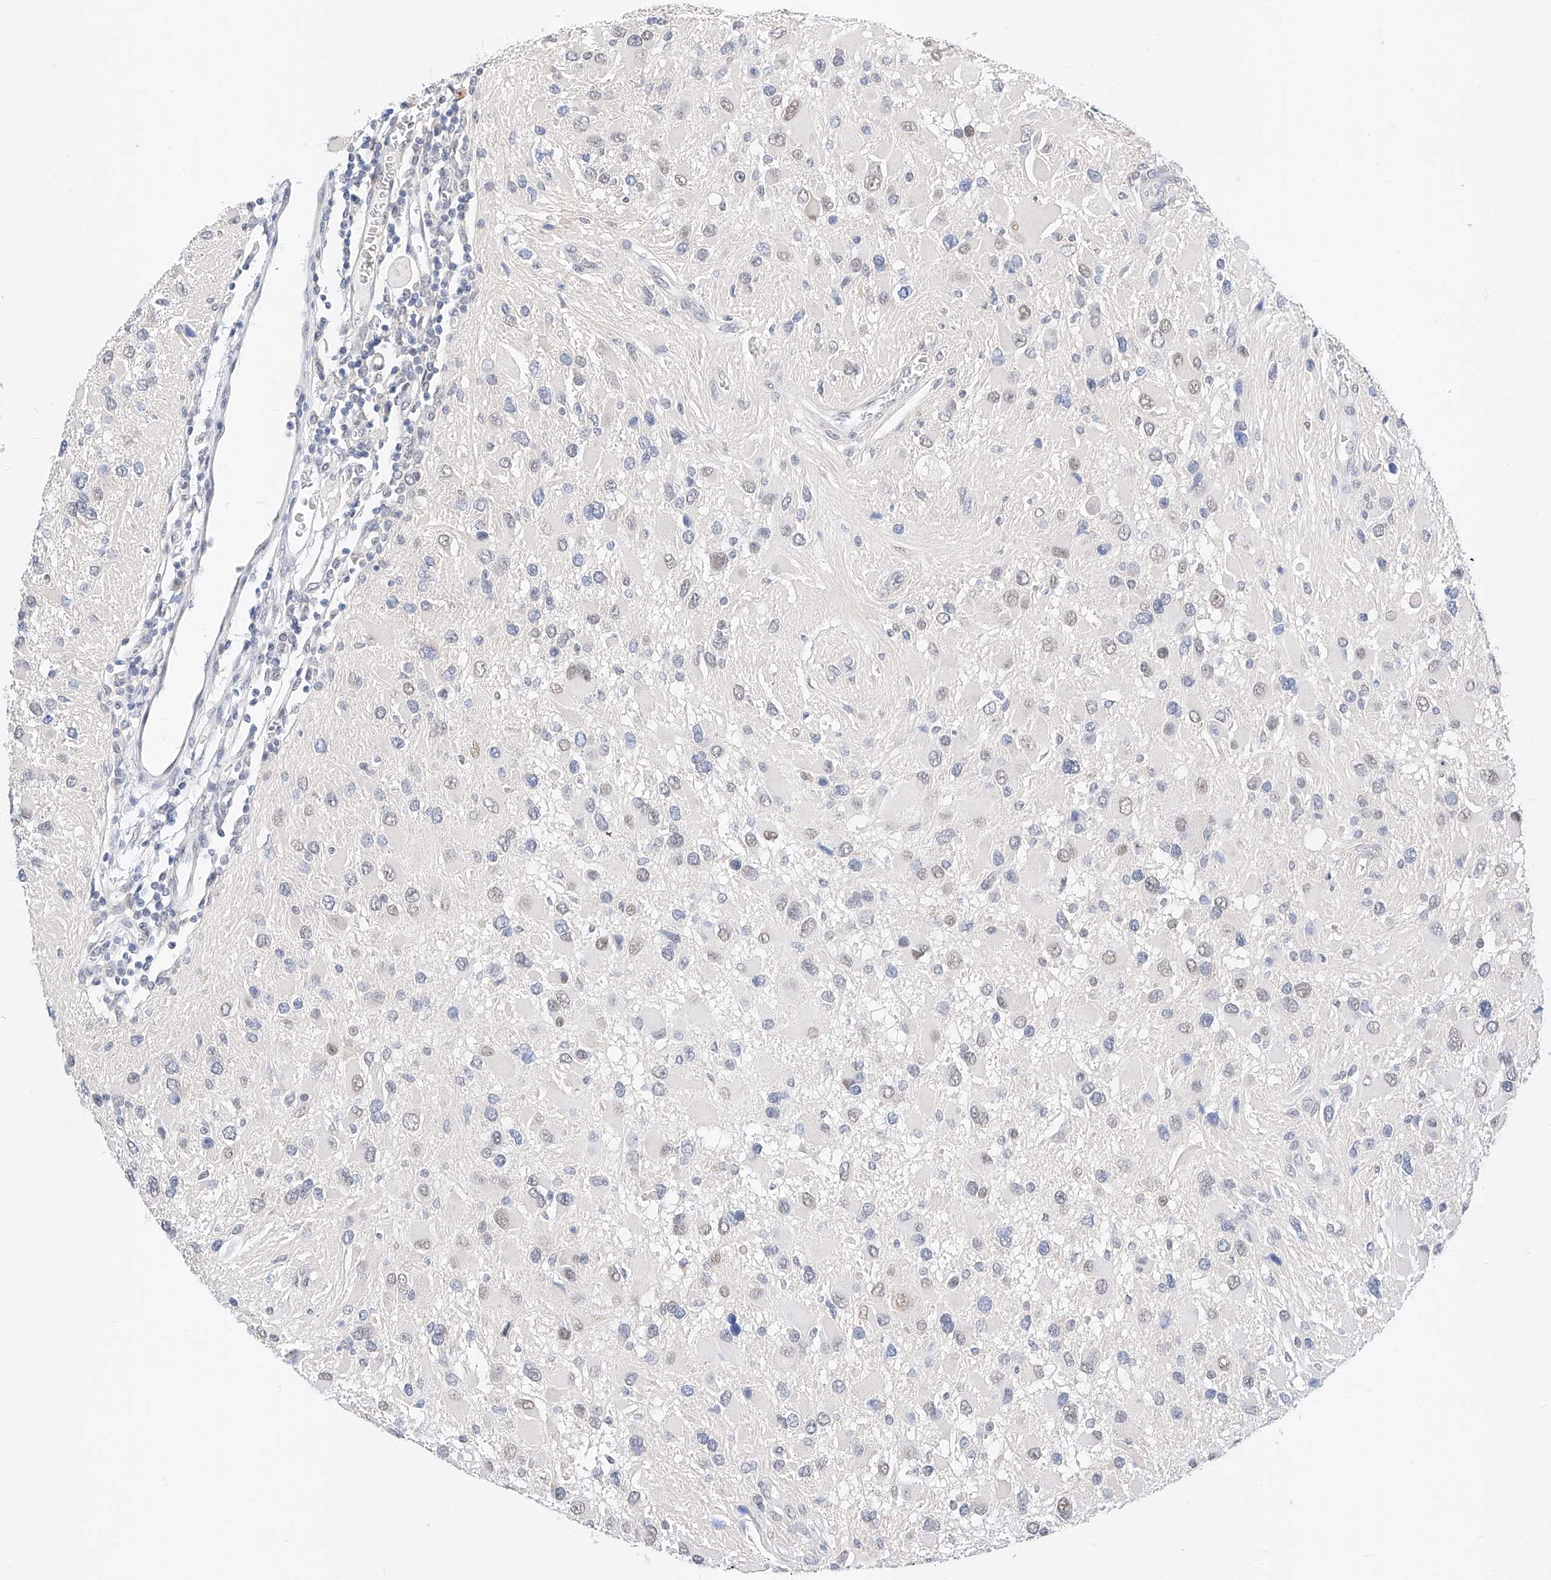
{"staining": {"intensity": "negative", "quantity": "none", "location": "none"}, "tissue": "glioma", "cell_type": "Tumor cells", "image_type": "cancer", "snomed": [{"axis": "morphology", "description": "Glioma, malignant, High grade"}, {"axis": "topography", "description": "Brain"}], "caption": "Glioma was stained to show a protein in brown. There is no significant expression in tumor cells. (Immunohistochemistry, brightfield microscopy, high magnification).", "gene": "KCNJ1", "patient": {"sex": "male", "age": 53}}